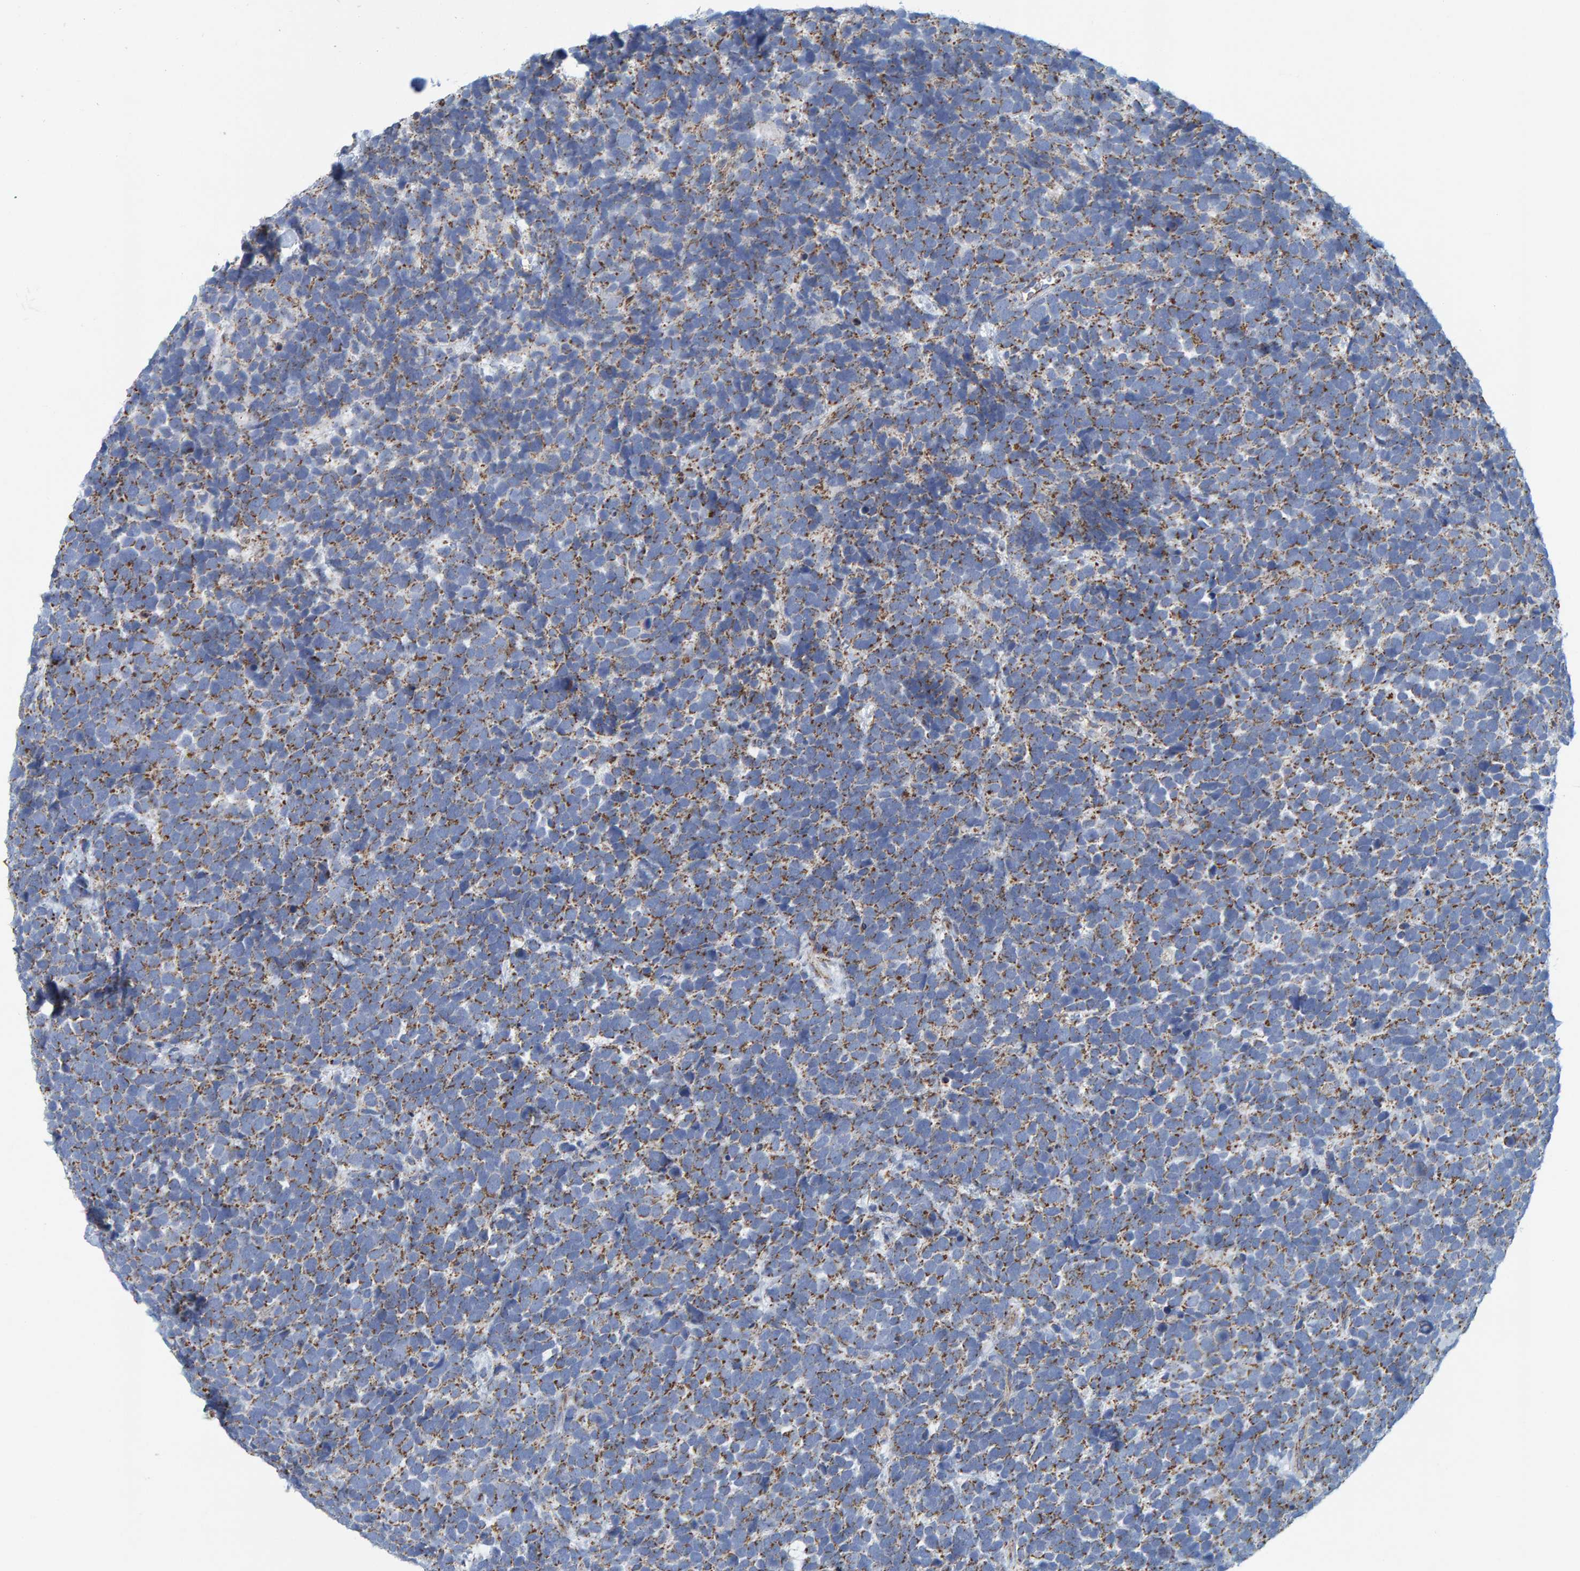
{"staining": {"intensity": "moderate", "quantity": "25%-75%", "location": "cytoplasmic/membranous"}, "tissue": "urothelial cancer", "cell_type": "Tumor cells", "image_type": "cancer", "snomed": [{"axis": "morphology", "description": "Urothelial carcinoma, High grade"}, {"axis": "topography", "description": "Urinary bladder"}], "caption": "A medium amount of moderate cytoplasmic/membranous positivity is seen in about 25%-75% of tumor cells in high-grade urothelial carcinoma tissue.", "gene": "MRPS7", "patient": {"sex": "female", "age": 82}}